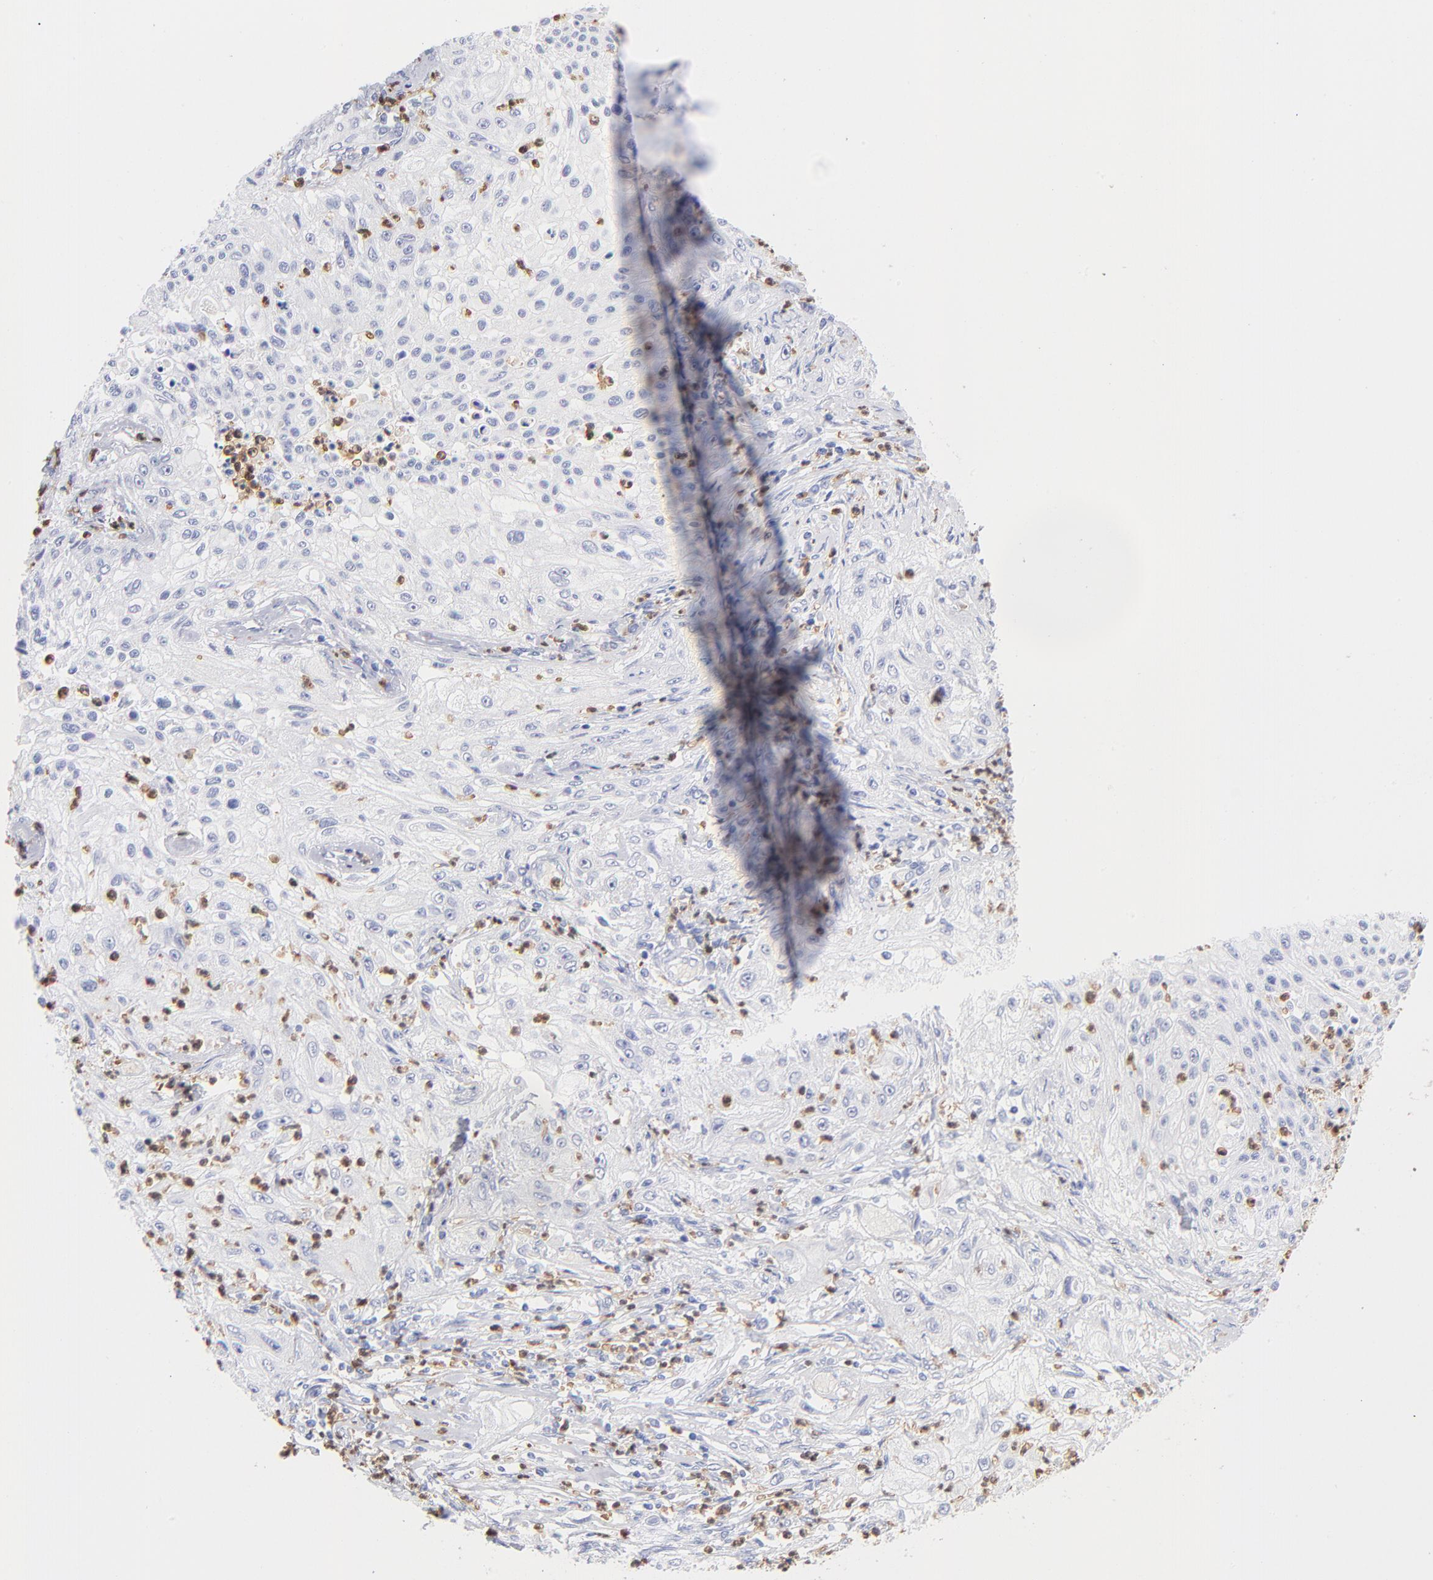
{"staining": {"intensity": "negative", "quantity": "none", "location": "none"}, "tissue": "lung cancer", "cell_type": "Tumor cells", "image_type": "cancer", "snomed": [{"axis": "morphology", "description": "Inflammation, NOS"}, {"axis": "morphology", "description": "Squamous cell carcinoma, NOS"}, {"axis": "topography", "description": "Lymph node"}, {"axis": "topography", "description": "Soft tissue"}, {"axis": "topography", "description": "Lung"}], "caption": "A micrograph of human lung cancer is negative for staining in tumor cells.", "gene": "ARG1", "patient": {"sex": "male", "age": 66}}